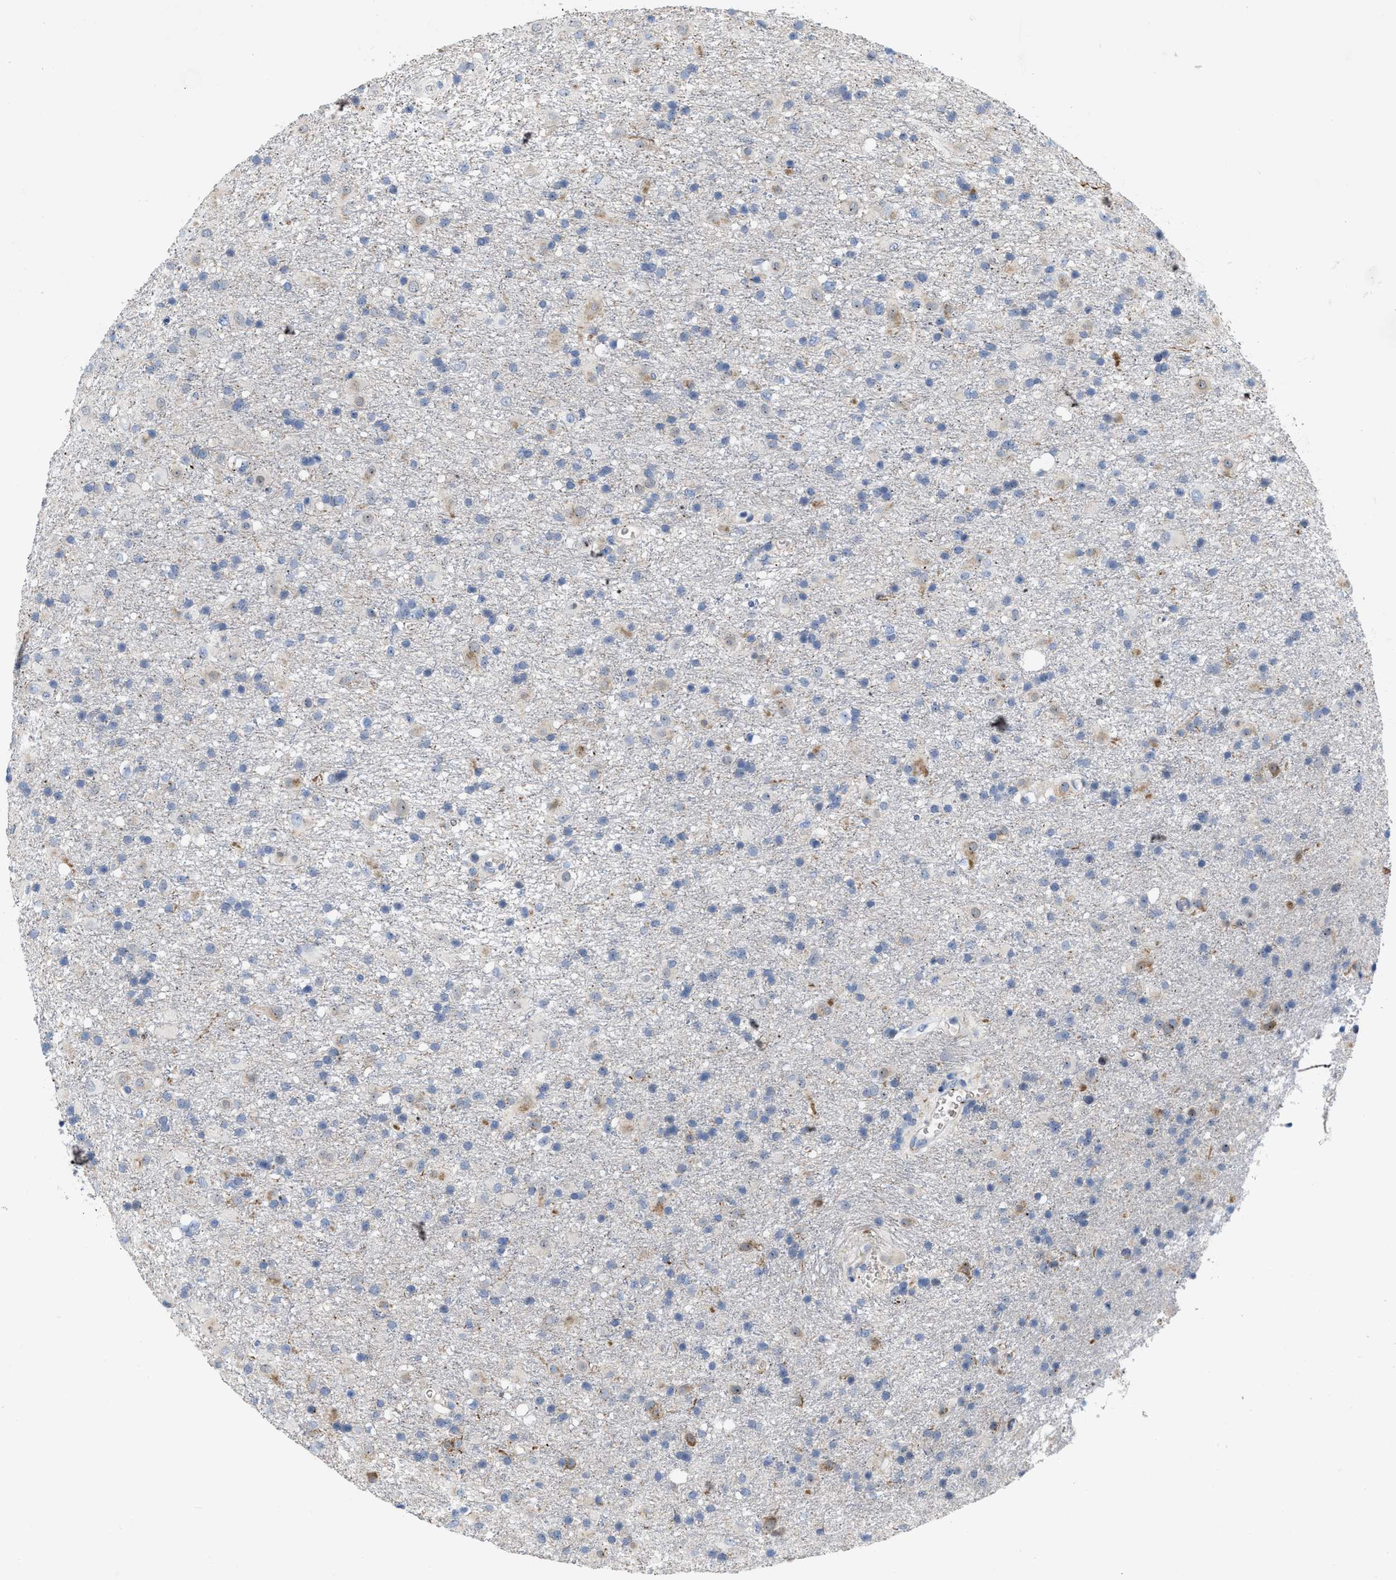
{"staining": {"intensity": "moderate", "quantity": "<25%", "location": "cytoplasmic/membranous"}, "tissue": "glioma", "cell_type": "Tumor cells", "image_type": "cancer", "snomed": [{"axis": "morphology", "description": "Glioma, malignant, Low grade"}, {"axis": "topography", "description": "Brain"}], "caption": "This is an image of immunohistochemistry (IHC) staining of malignant glioma (low-grade), which shows moderate expression in the cytoplasmic/membranous of tumor cells.", "gene": "POLR1F", "patient": {"sex": "male", "age": 65}}